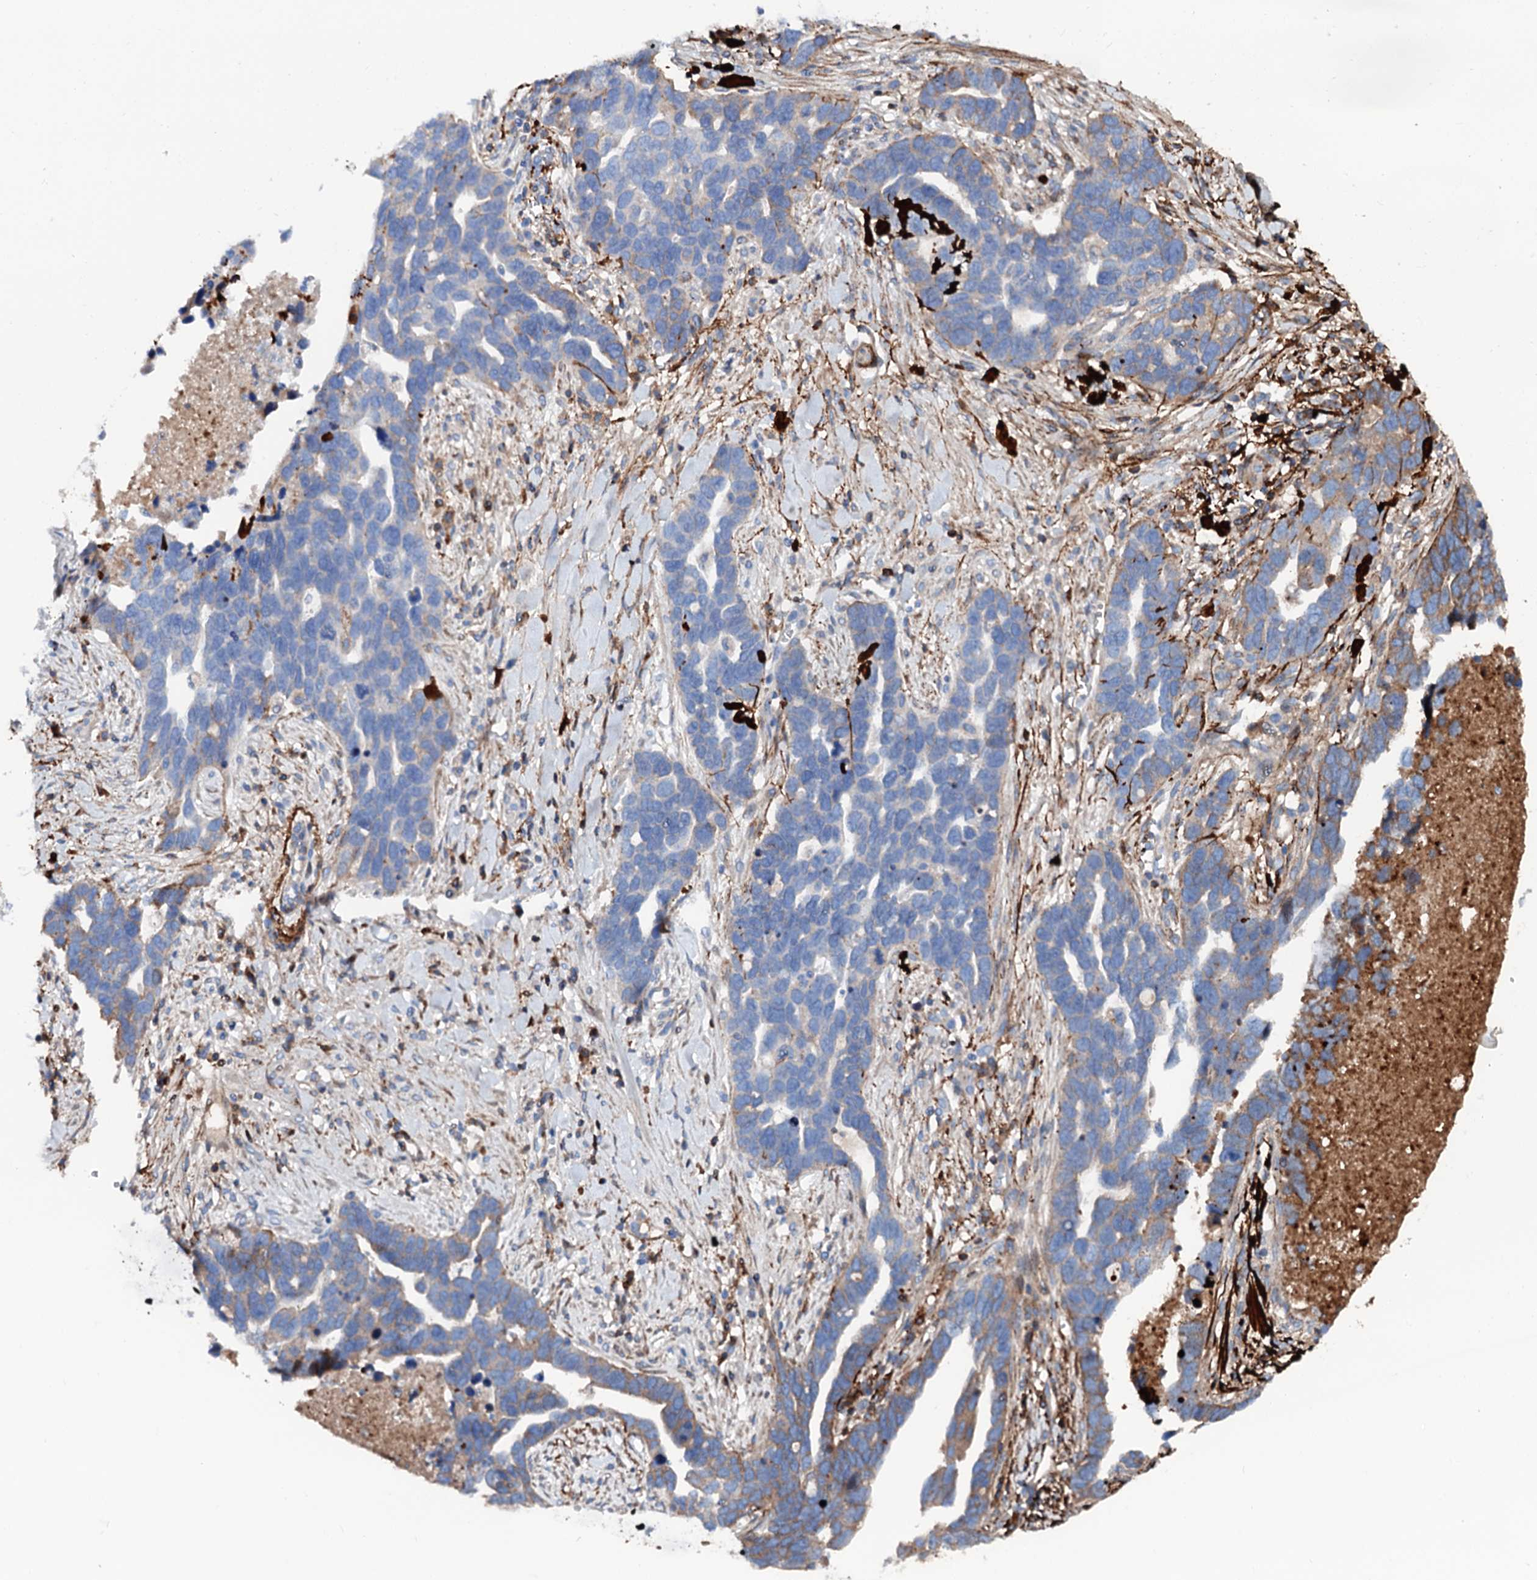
{"staining": {"intensity": "moderate", "quantity": "<25%", "location": "cytoplasmic/membranous"}, "tissue": "ovarian cancer", "cell_type": "Tumor cells", "image_type": "cancer", "snomed": [{"axis": "morphology", "description": "Cystadenocarcinoma, serous, NOS"}, {"axis": "topography", "description": "Ovary"}], "caption": "DAB immunohistochemical staining of ovarian cancer exhibits moderate cytoplasmic/membranous protein staining in about <25% of tumor cells.", "gene": "SLC10A7", "patient": {"sex": "female", "age": 54}}